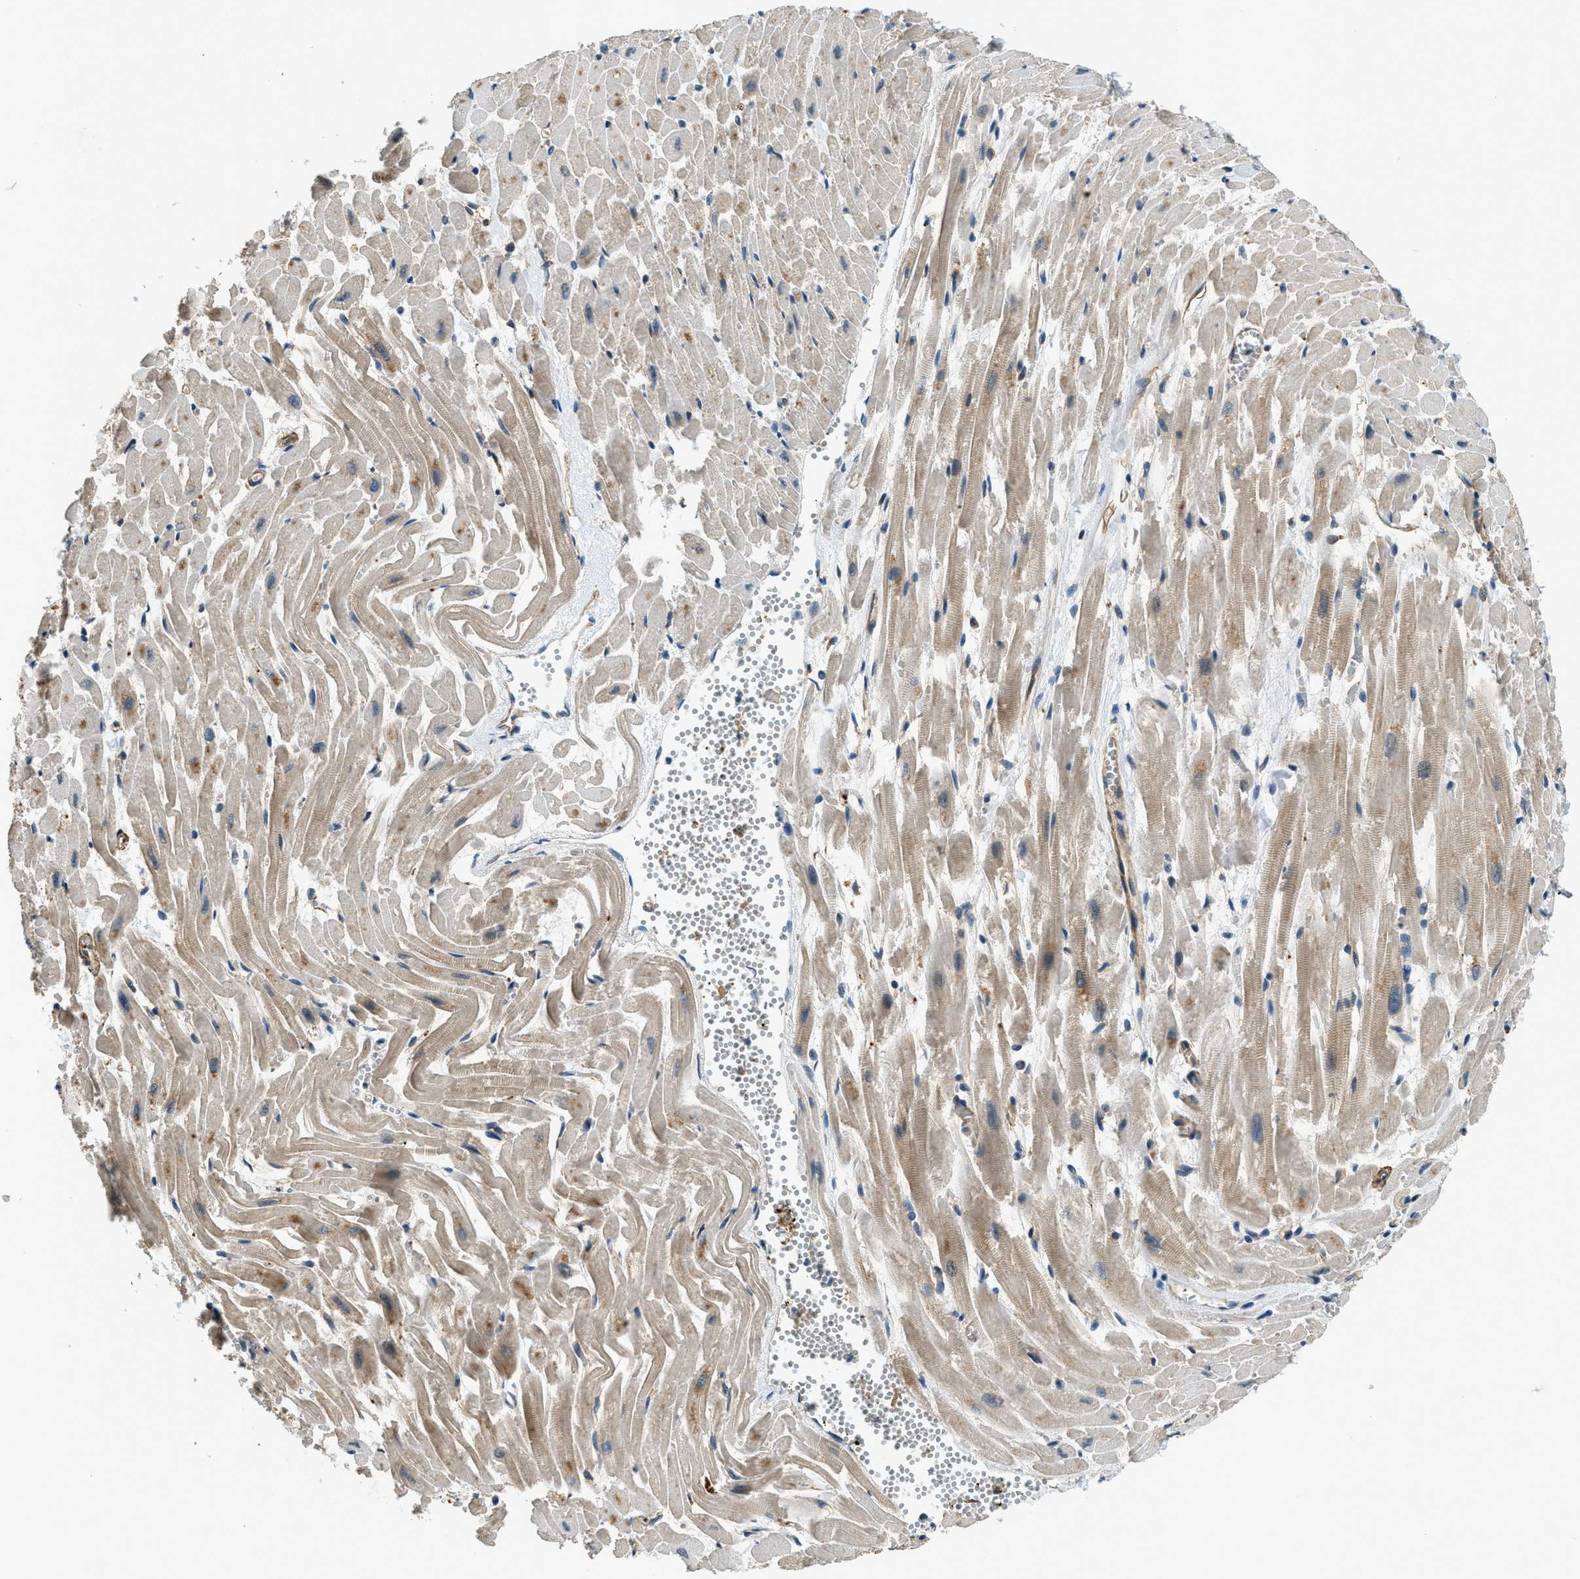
{"staining": {"intensity": "moderate", "quantity": "25%-75%", "location": "cytoplasmic/membranous"}, "tissue": "heart muscle", "cell_type": "Cardiomyocytes", "image_type": "normal", "snomed": [{"axis": "morphology", "description": "Normal tissue, NOS"}, {"axis": "topography", "description": "Heart"}], "caption": "This is an image of IHC staining of unremarkable heart muscle, which shows moderate staining in the cytoplasmic/membranous of cardiomyocytes.", "gene": "CGN", "patient": {"sex": "female", "age": 19}}